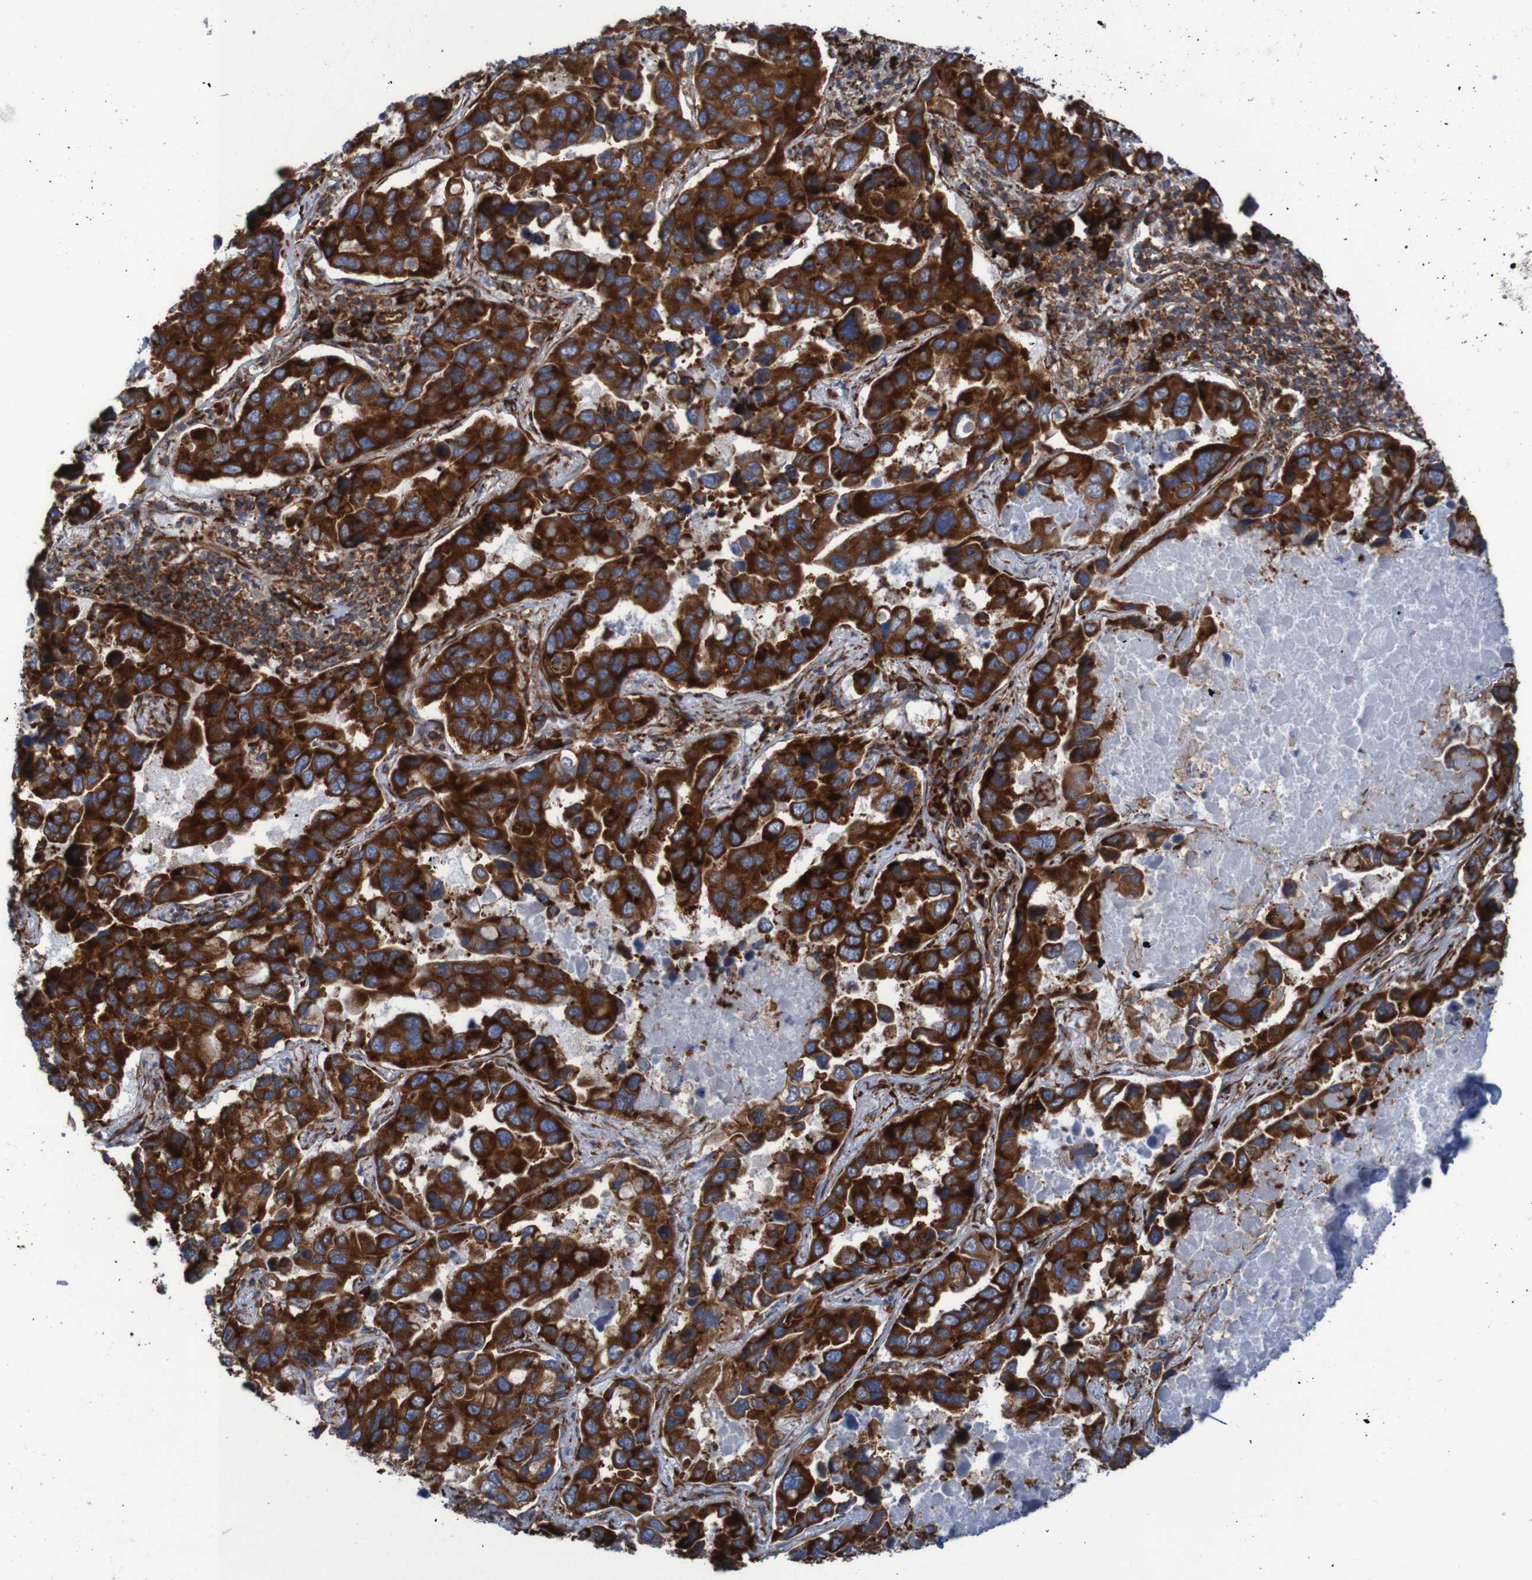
{"staining": {"intensity": "strong", "quantity": ">75%", "location": "cytoplasmic/membranous"}, "tissue": "lung cancer", "cell_type": "Tumor cells", "image_type": "cancer", "snomed": [{"axis": "morphology", "description": "Adenocarcinoma, NOS"}, {"axis": "topography", "description": "Lung"}], "caption": "An image showing strong cytoplasmic/membranous positivity in about >75% of tumor cells in lung cancer (adenocarcinoma), as visualized by brown immunohistochemical staining.", "gene": "RPL10", "patient": {"sex": "male", "age": 64}}